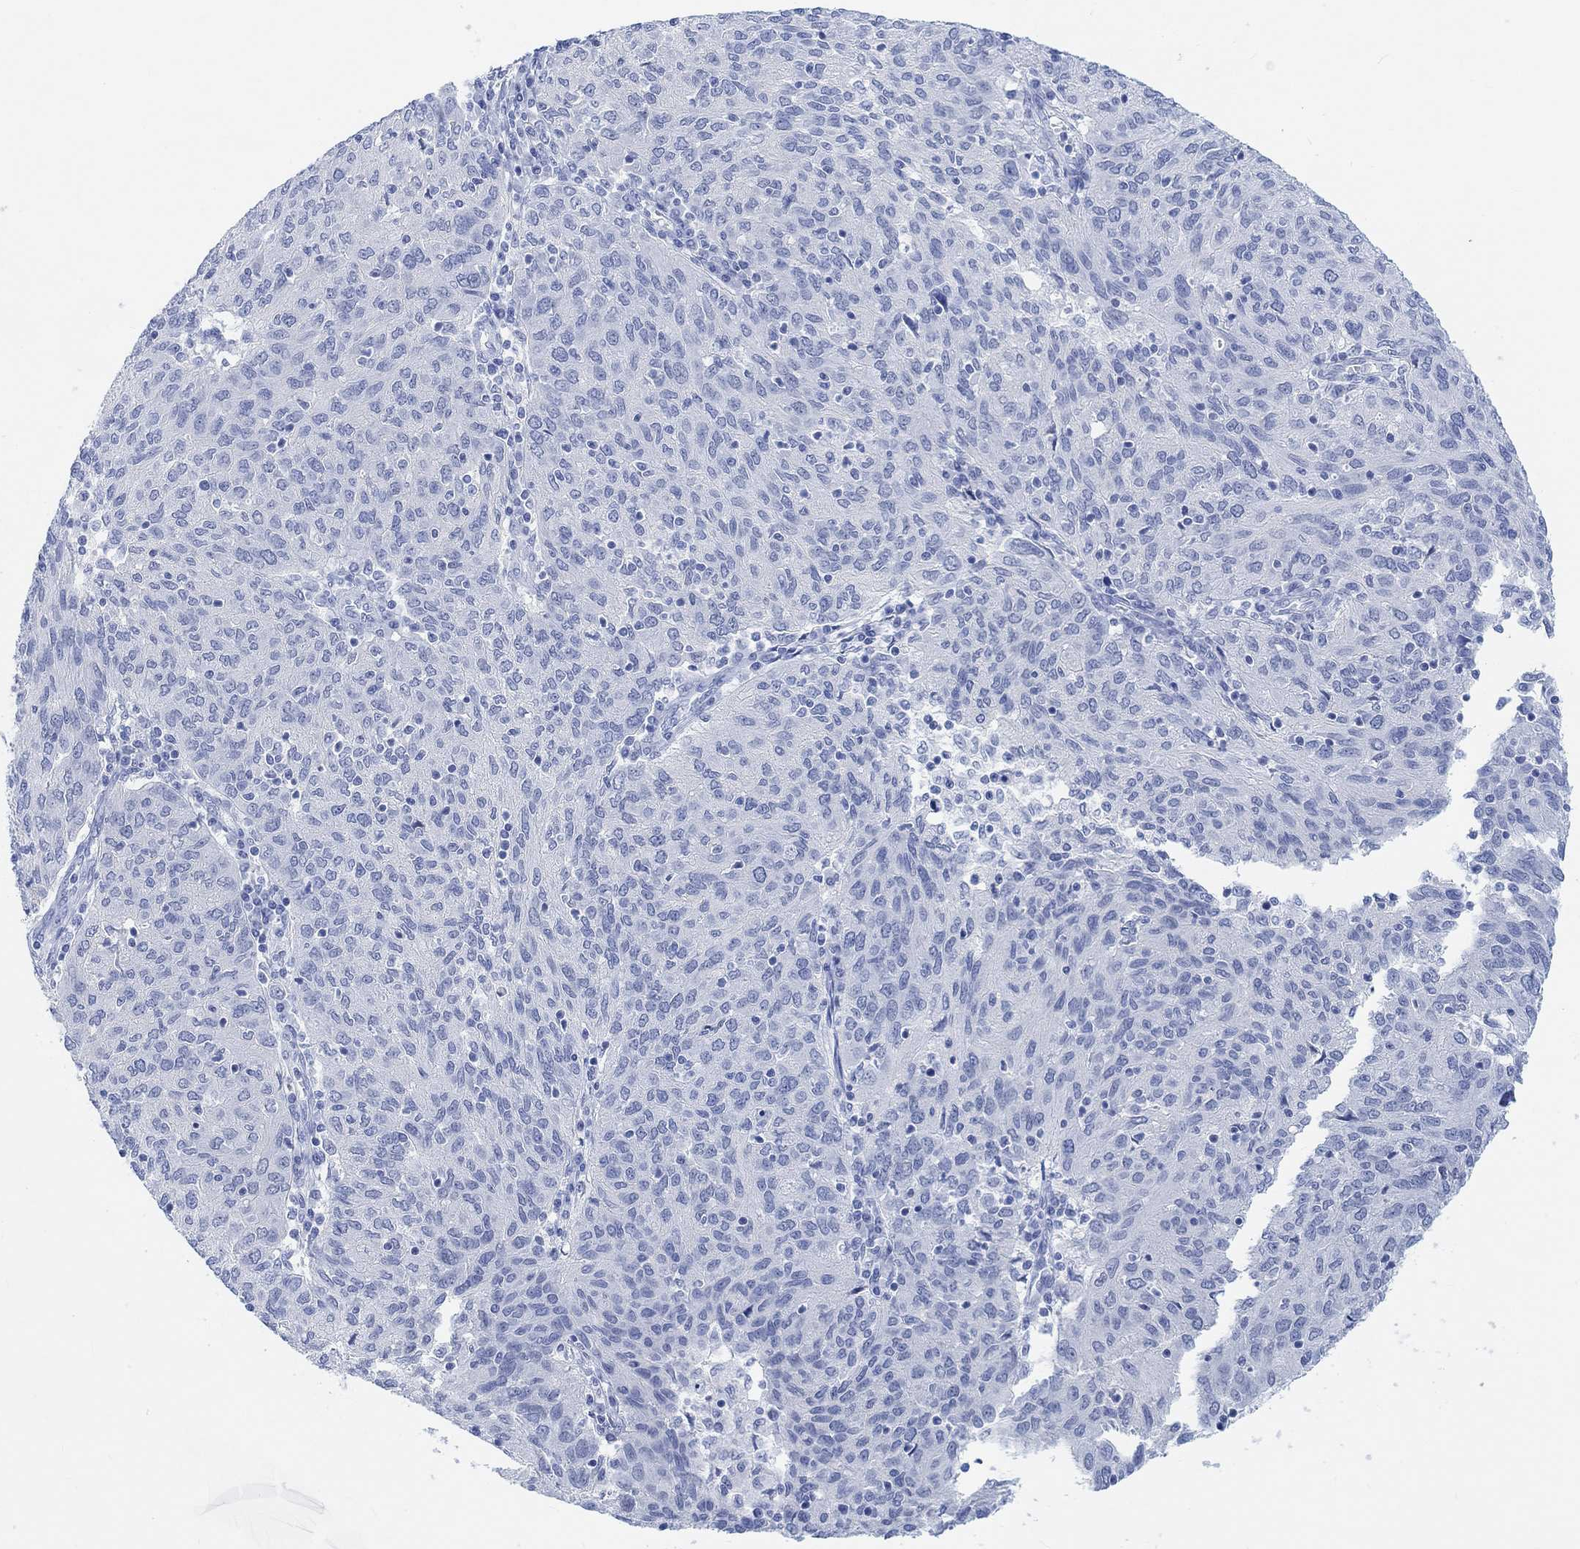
{"staining": {"intensity": "negative", "quantity": "none", "location": "none"}, "tissue": "ovarian cancer", "cell_type": "Tumor cells", "image_type": "cancer", "snomed": [{"axis": "morphology", "description": "Carcinoma, endometroid"}, {"axis": "topography", "description": "Ovary"}], "caption": "Immunohistochemical staining of endometroid carcinoma (ovarian) displays no significant positivity in tumor cells.", "gene": "ENO4", "patient": {"sex": "female", "age": 50}}